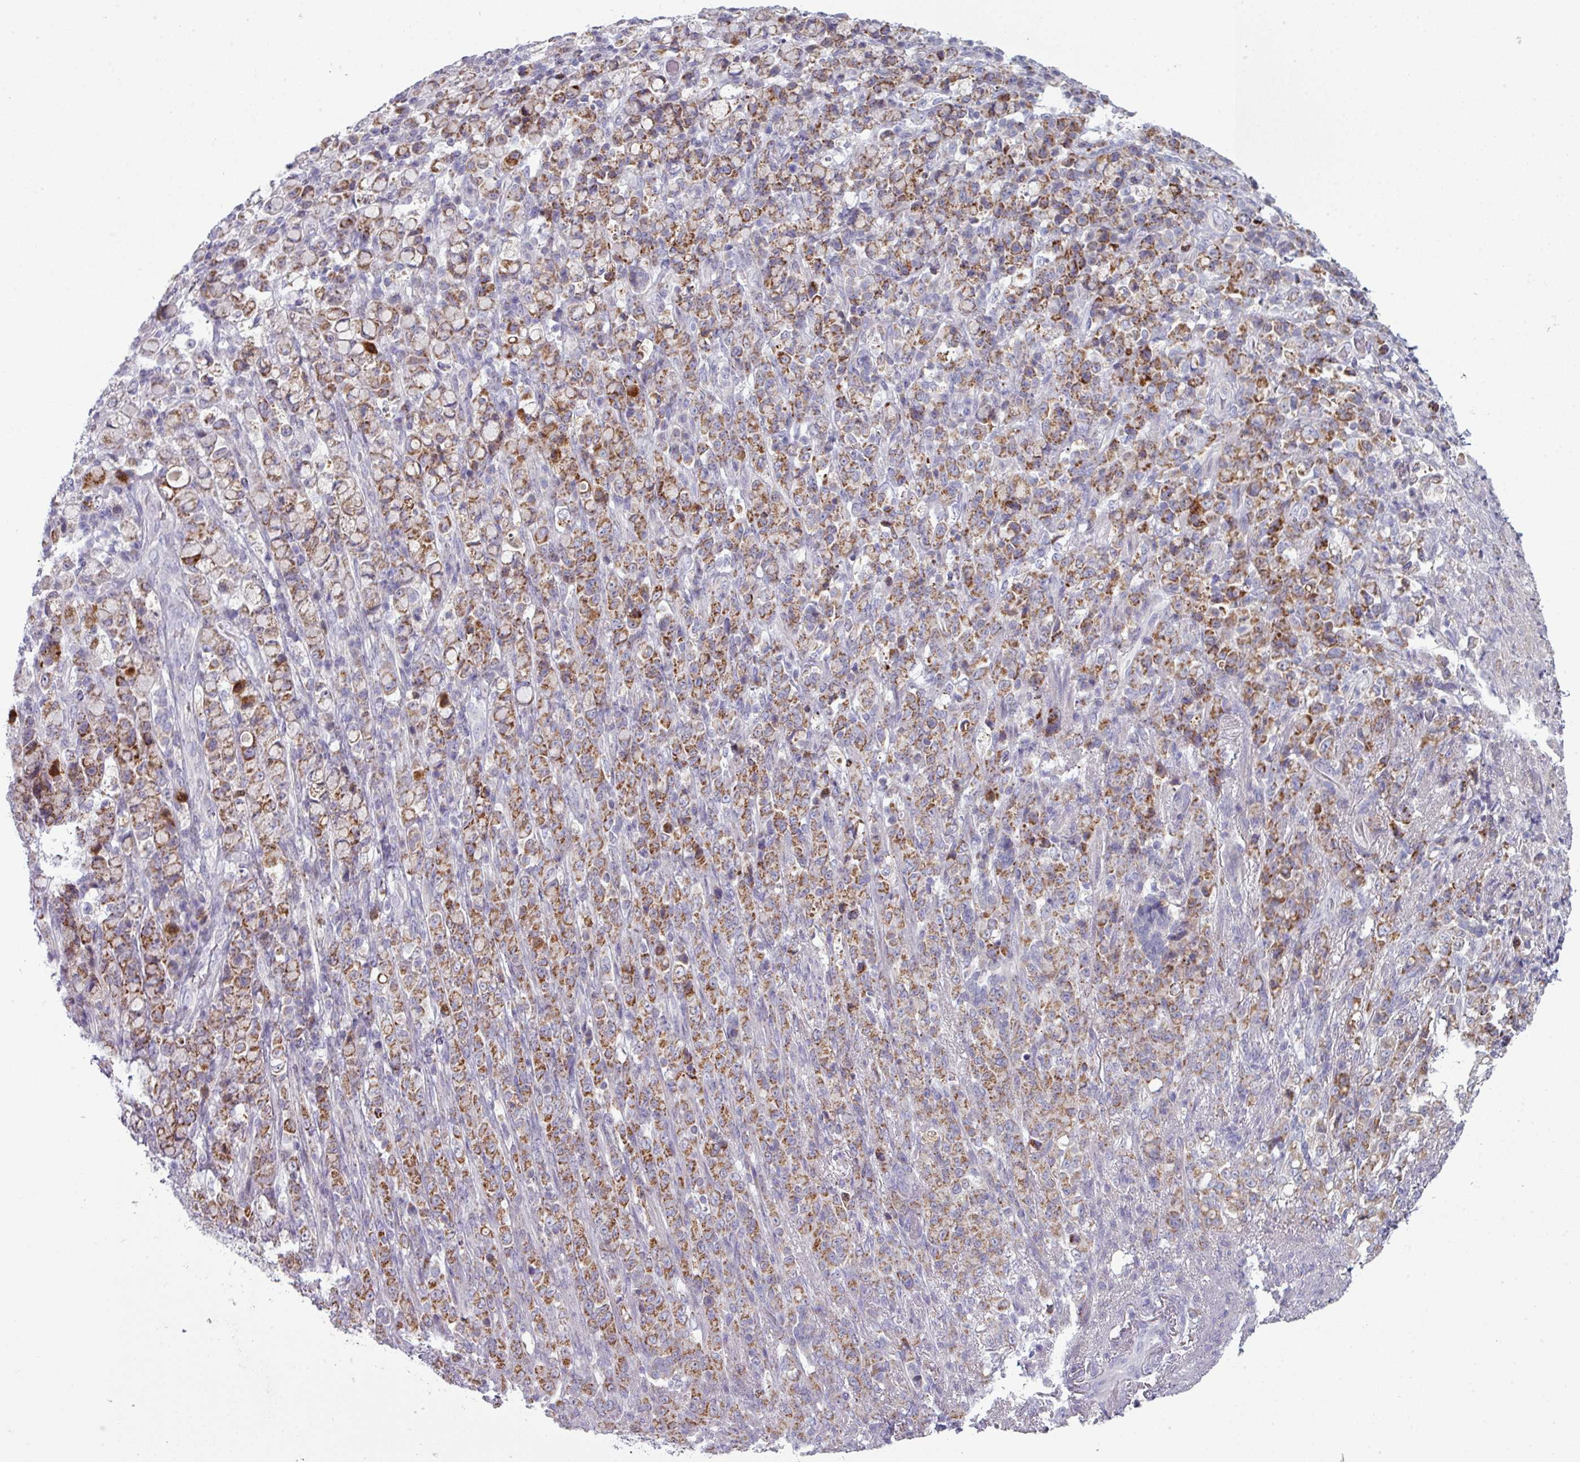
{"staining": {"intensity": "moderate", "quantity": ">75%", "location": "cytoplasmic/membranous"}, "tissue": "stomach cancer", "cell_type": "Tumor cells", "image_type": "cancer", "snomed": [{"axis": "morphology", "description": "Normal tissue, NOS"}, {"axis": "morphology", "description": "Adenocarcinoma, NOS"}, {"axis": "topography", "description": "Stomach"}], "caption": "Protein staining of stomach cancer (adenocarcinoma) tissue reveals moderate cytoplasmic/membranous expression in about >75% of tumor cells.", "gene": "ZNF615", "patient": {"sex": "female", "age": 79}}